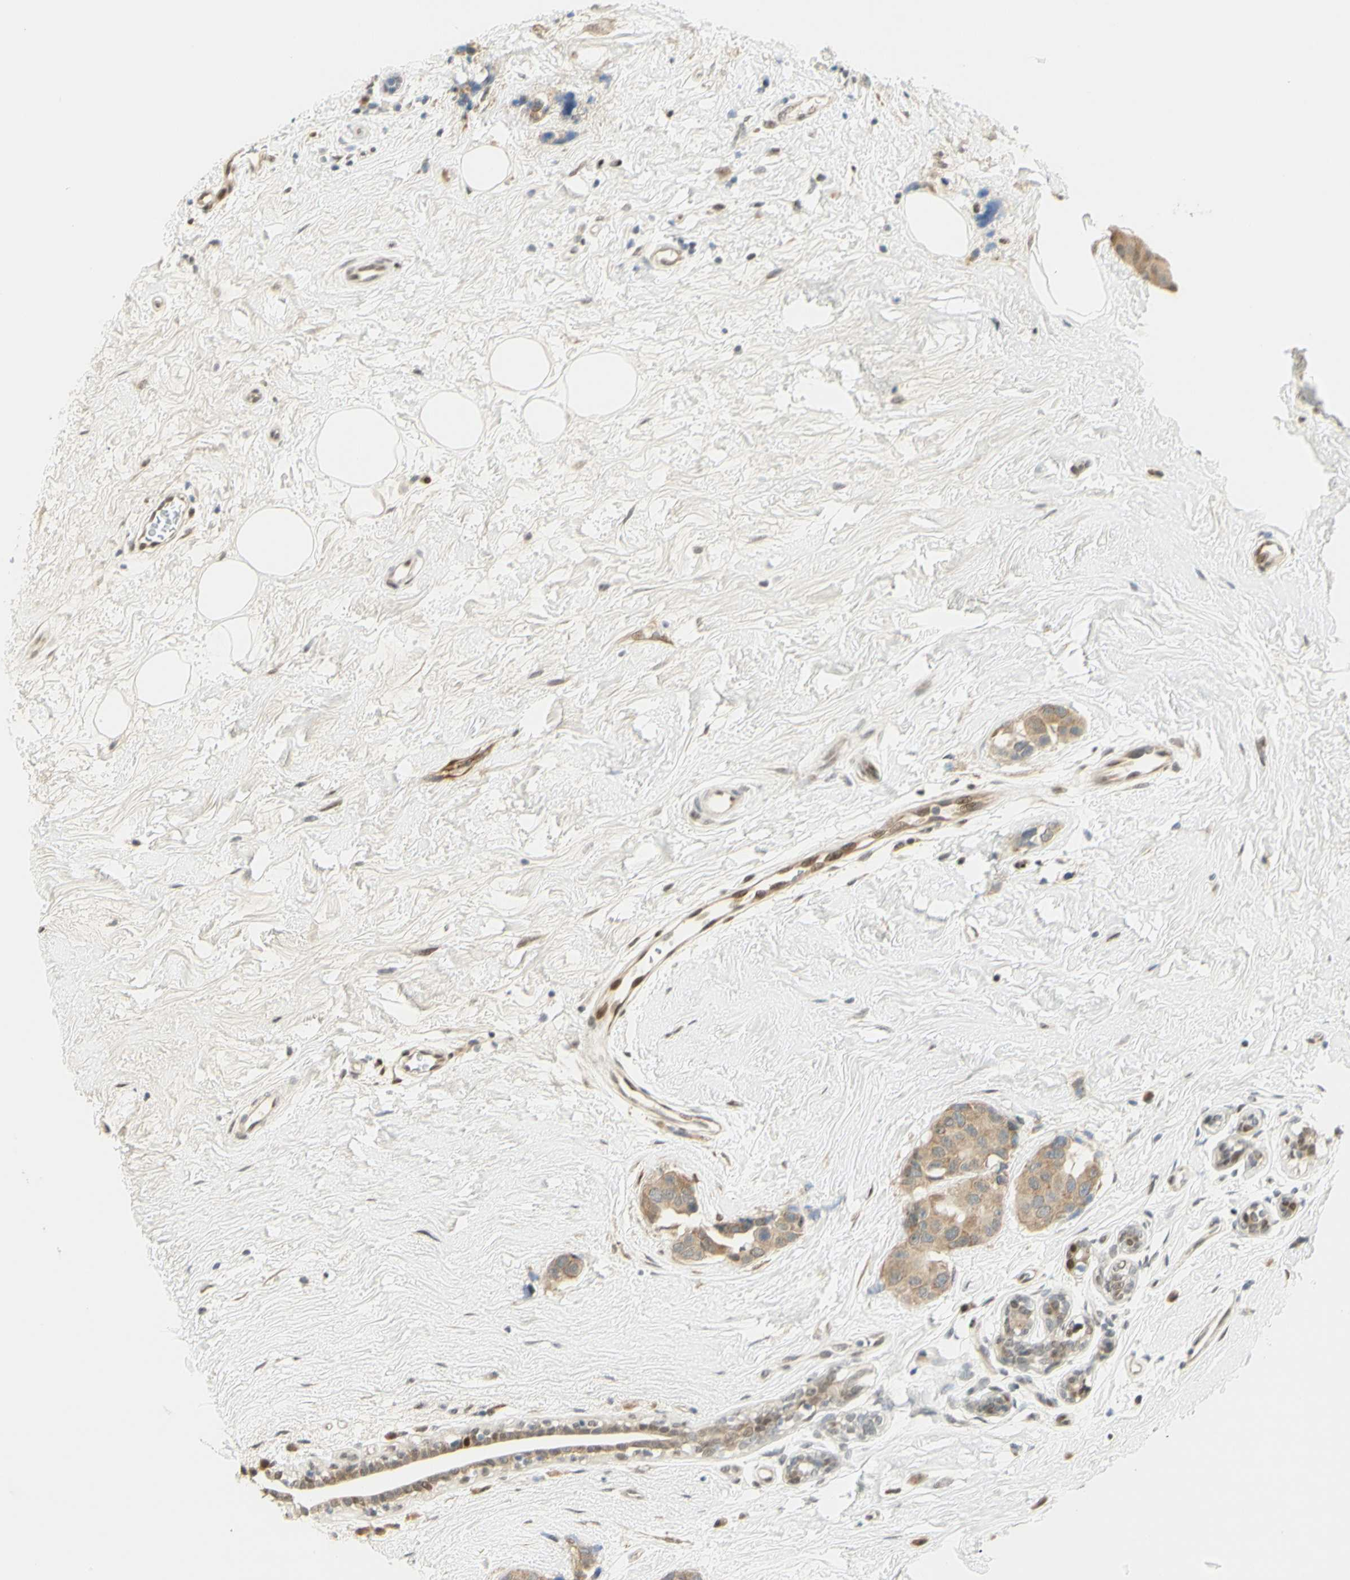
{"staining": {"intensity": "moderate", "quantity": ">75%", "location": "cytoplasmic/membranous"}, "tissue": "breast cancer", "cell_type": "Tumor cells", "image_type": "cancer", "snomed": [{"axis": "morphology", "description": "Normal tissue, NOS"}, {"axis": "morphology", "description": "Duct carcinoma"}, {"axis": "topography", "description": "Breast"}], "caption": "Immunohistochemistry (IHC) staining of breast cancer (intraductal carcinoma), which exhibits medium levels of moderate cytoplasmic/membranous expression in about >75% of tumor cells indicating moderate cytoplasmic/membranous protein staining. The staining was performed using DAB (3,3'-diaminobenzidine) (brown) for protein detection and nuclei were counterstained in hematoxylin (blue).", "gene": "DDX1", "patient": {"sex": "female", "age": 39}}